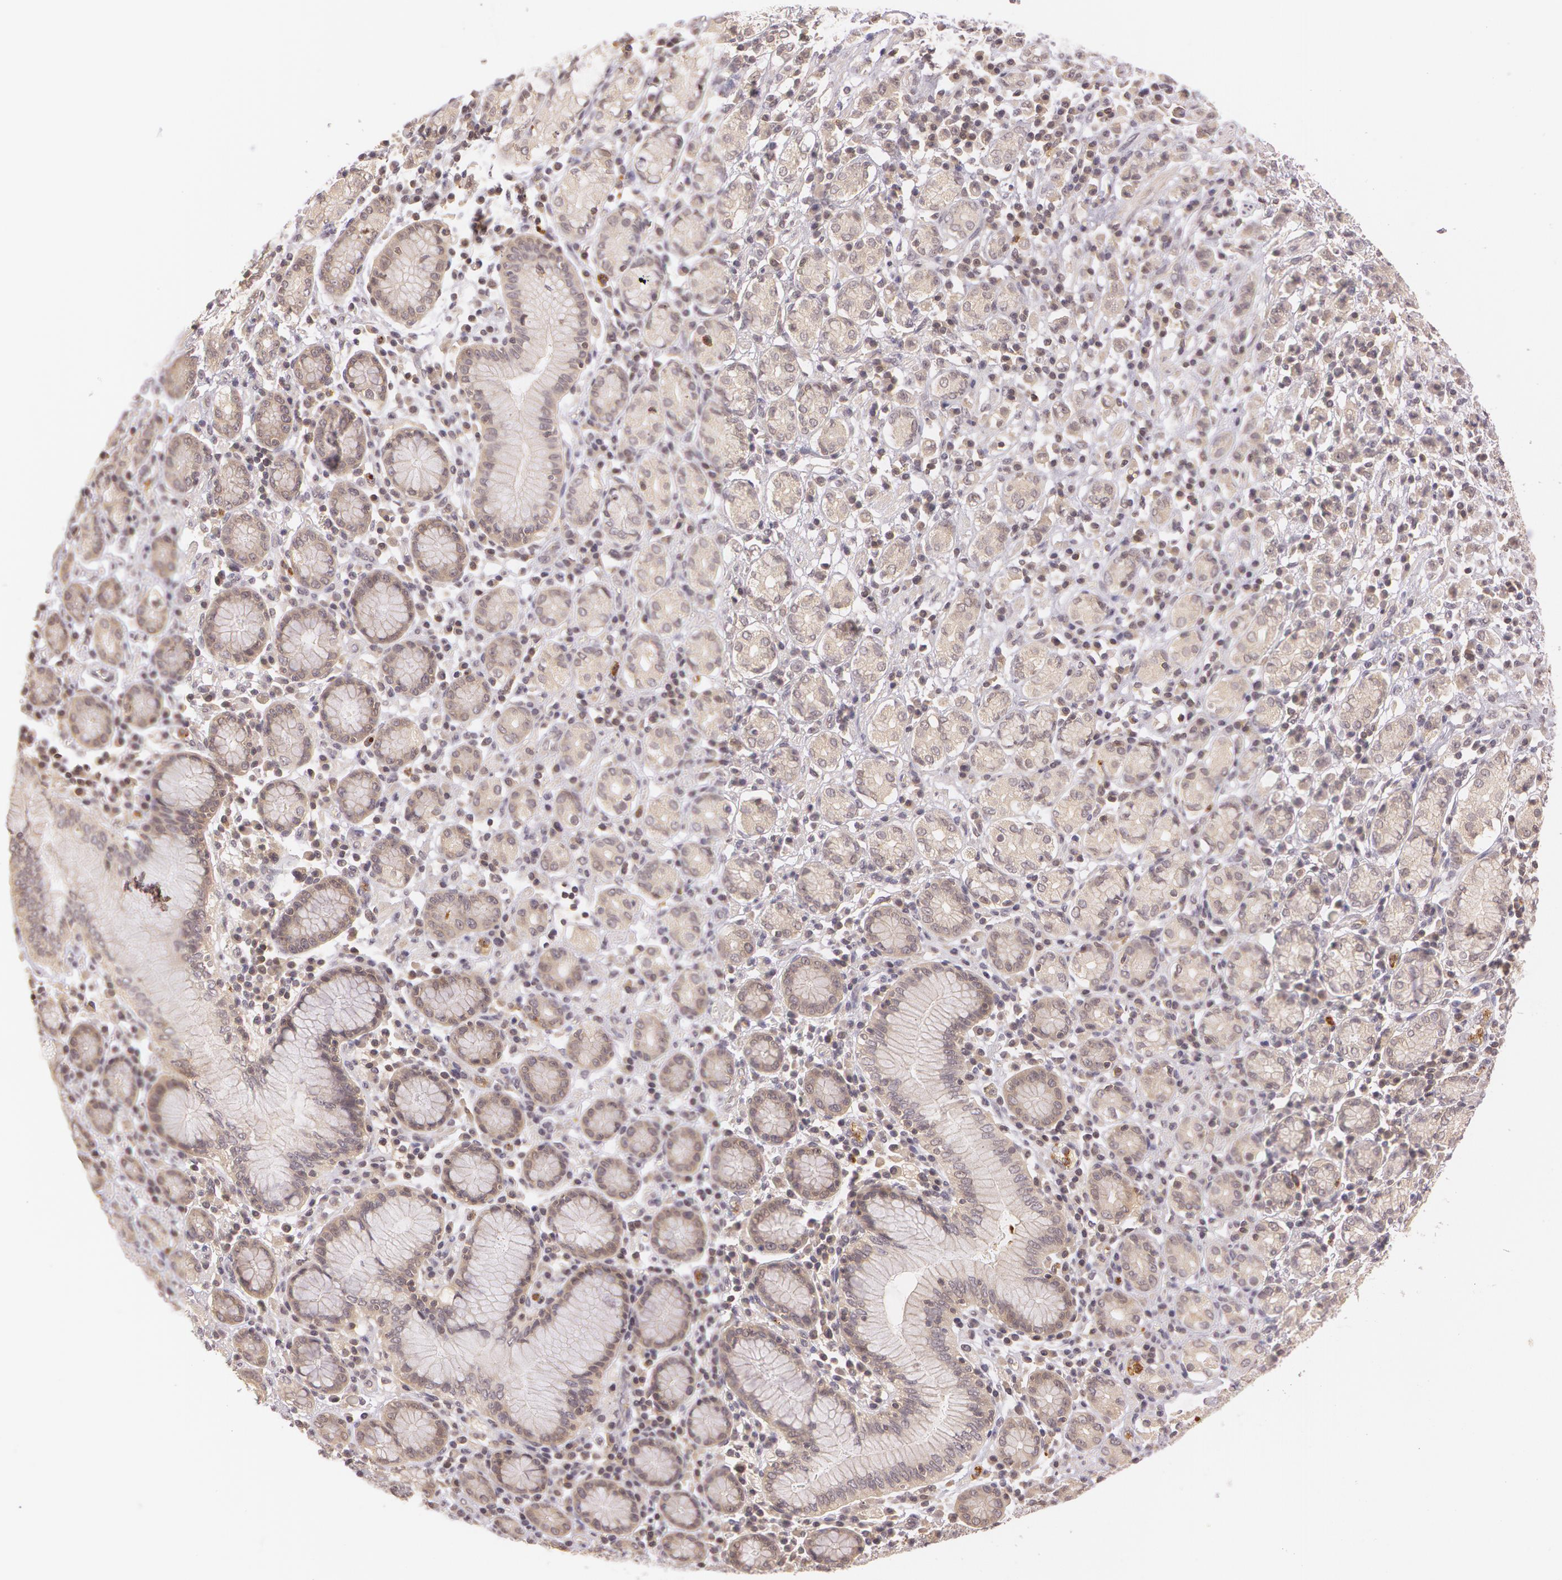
{"staining": {"intensity": "weak", "quantity": ">75%", "location": "cytoplasmic/membranous"}, "tissue": "stomach cancer", "cell_type": "Tumor cells", "image_type": "cancer", "snomed": [{"axis": "morphology", "description": "Adenocarcinoma, NOS"}, {"axis": "topography", "description": "Stomach, lower"}], "caption": "The image demonstrates a brown stain indicating the presence of a protein in the cytoplasmic/membranous of tumor cells in stomach adenocarcinoma. (Stains: DAB in brown, nuclei in blue, Microscopy: brightfield microscopy at high magnification).", "gene": "ATG2B", "patient": {"sex": "male", "age": 88}}